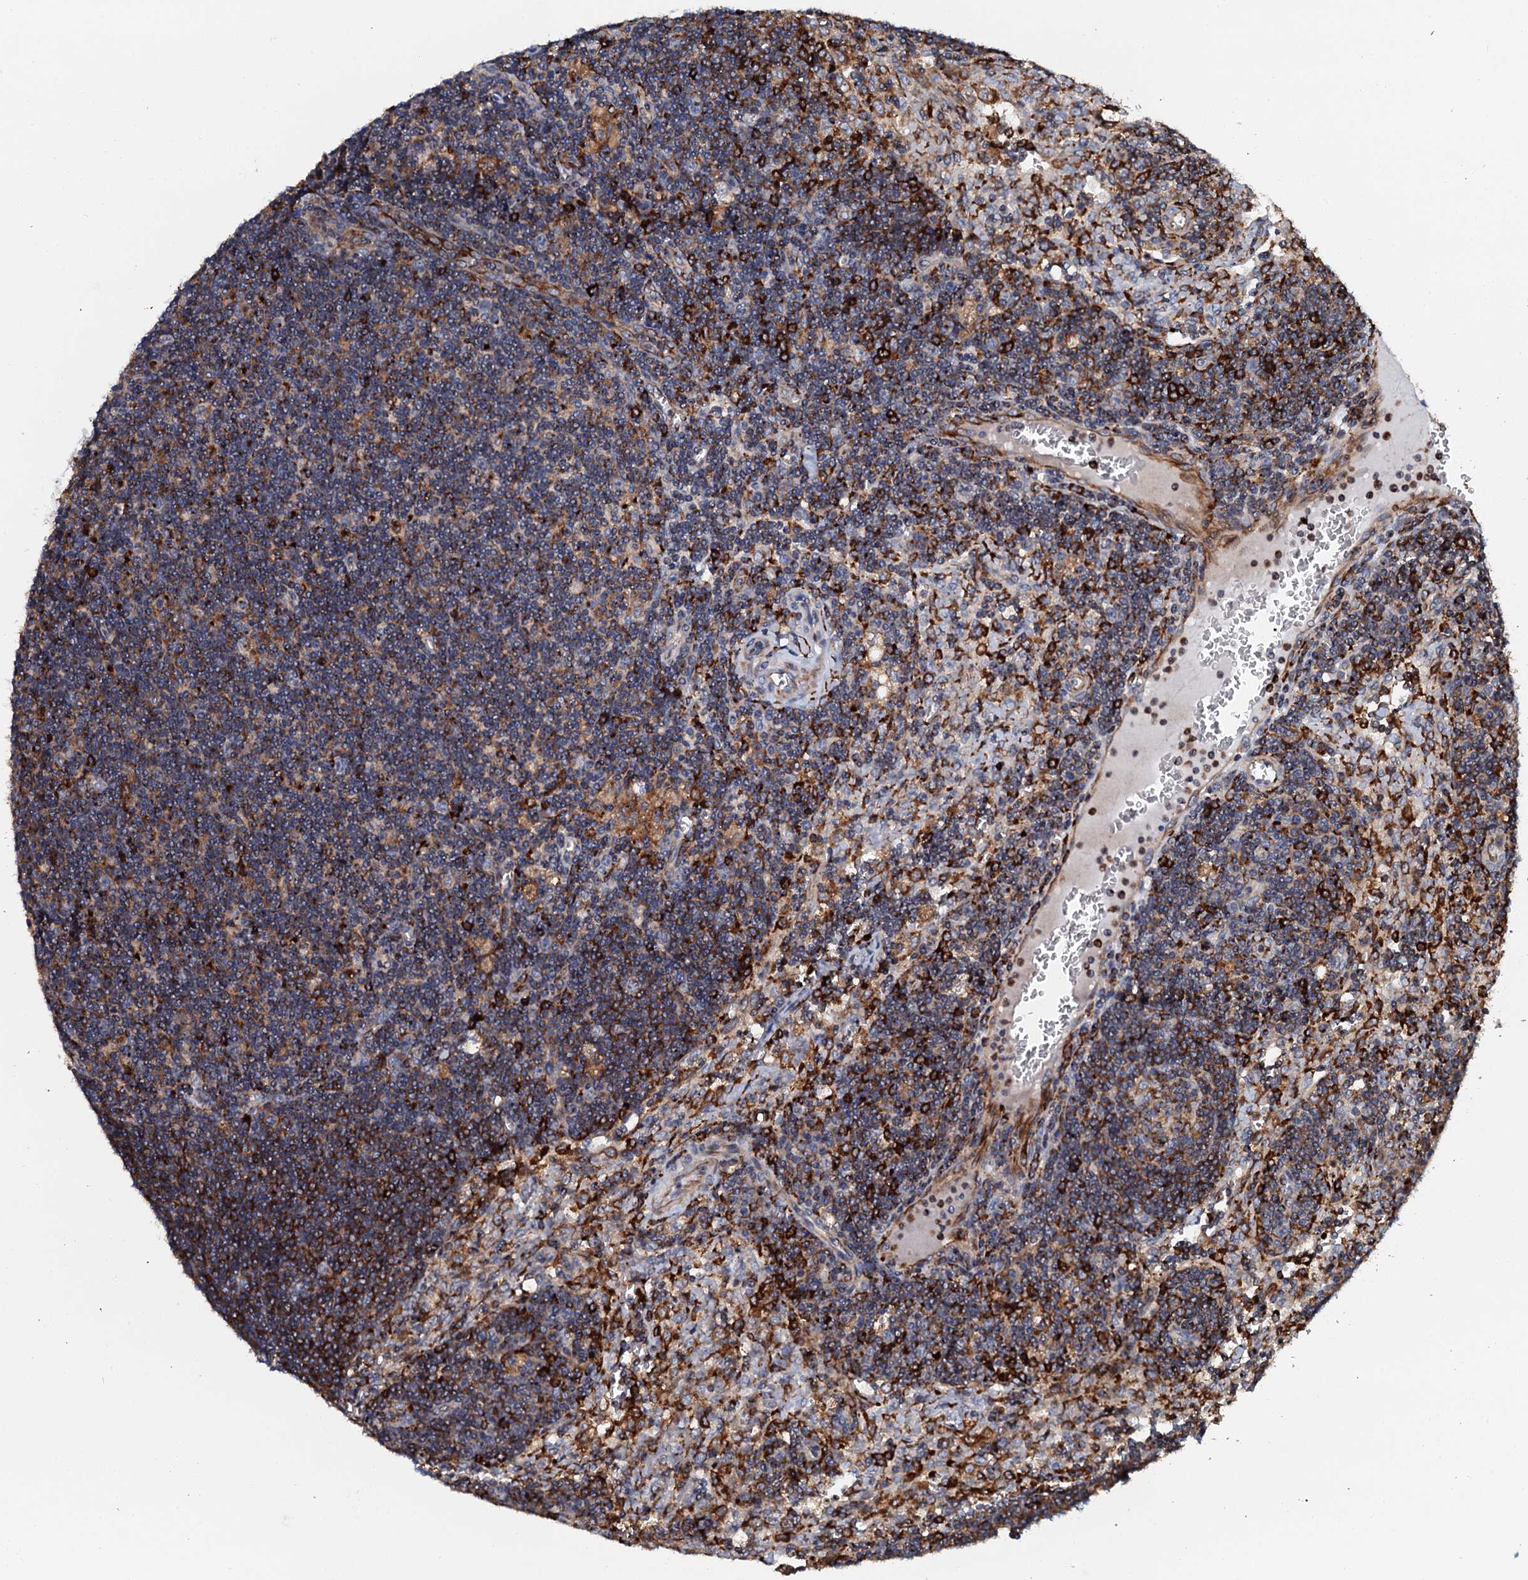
{"staining": {"intensity": "moderate", "quantity": ">75%", "location": "cytoplasmic/membranous"}, "tissue": "lymph node", "cell_type": "Germinal center cells", "image_type": "normal", "snomed": [{"axis": "morphology", "description": "Normal tissue, NOS"}, {"axis": "topography", "description": "Lymph node"}], "caption": "About >75% of germinal center cells in unremarkable human lymph node exhibit moderate cytoplasmic/membranous protein positivity as visualized by brown immunohistochemical staining.", "gene": "VAMP8", "patient": {"sex": "male", "age": 58}}